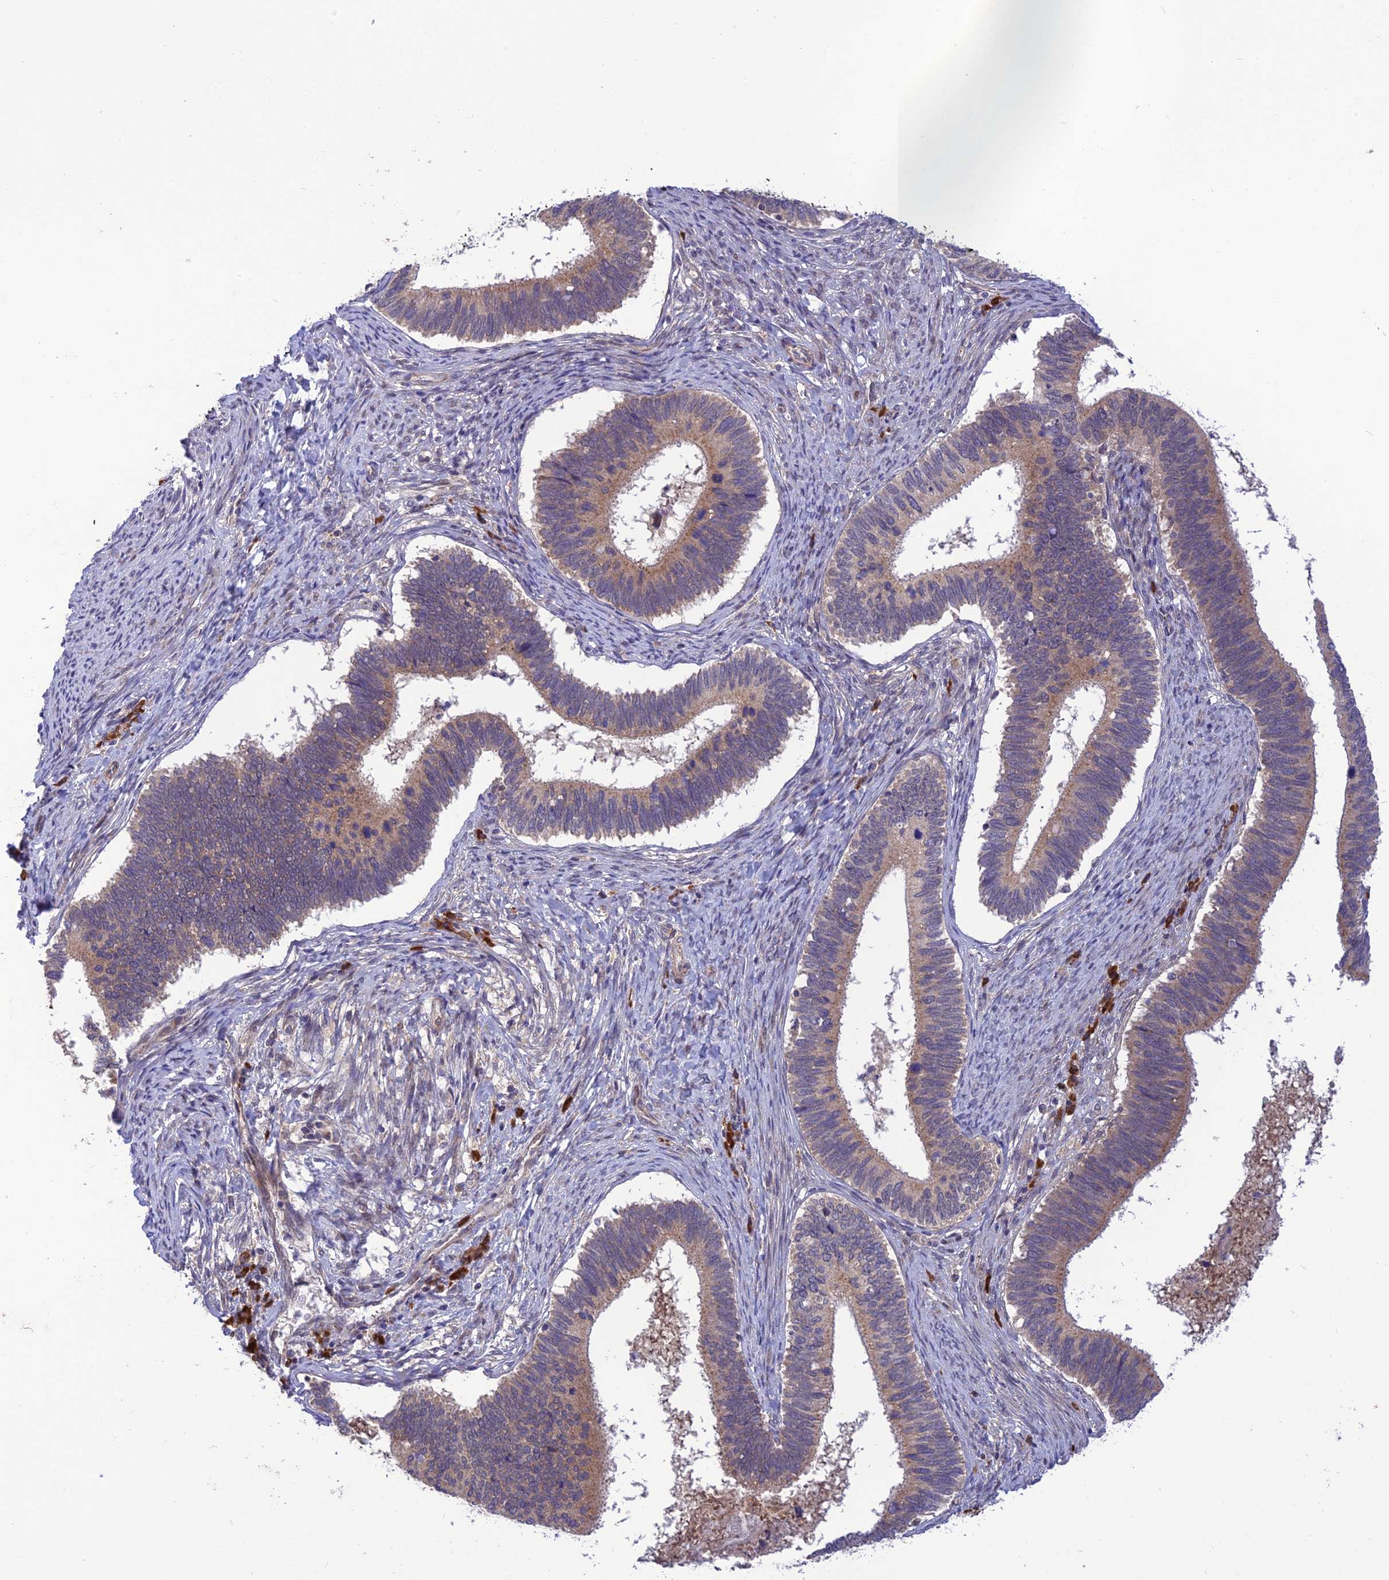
{"staining": {"intensity": "weak", "quantity": "25%-75%", "location": "cytoplasmic/membranous"}, "tissue": "cervical cancer", "cell_type": "Tumor cells", "image_type": "cancer", "snomed": [{"axis": "morphology", "description": "Adenocarcinoma, NOS"}, {"axis": "topography", "description": "Cervix"}], "caption": "The photomicrograph shows a brown stain indicating the presence of a protein in the cytoplasmic/membranous of tumor cells in cervical adenocarcinoma. (brown staining indicates protein expression, while blue staining denotes nuclei).", "gene": "UROS", "patient": {"sex": "female", "age": 42}}